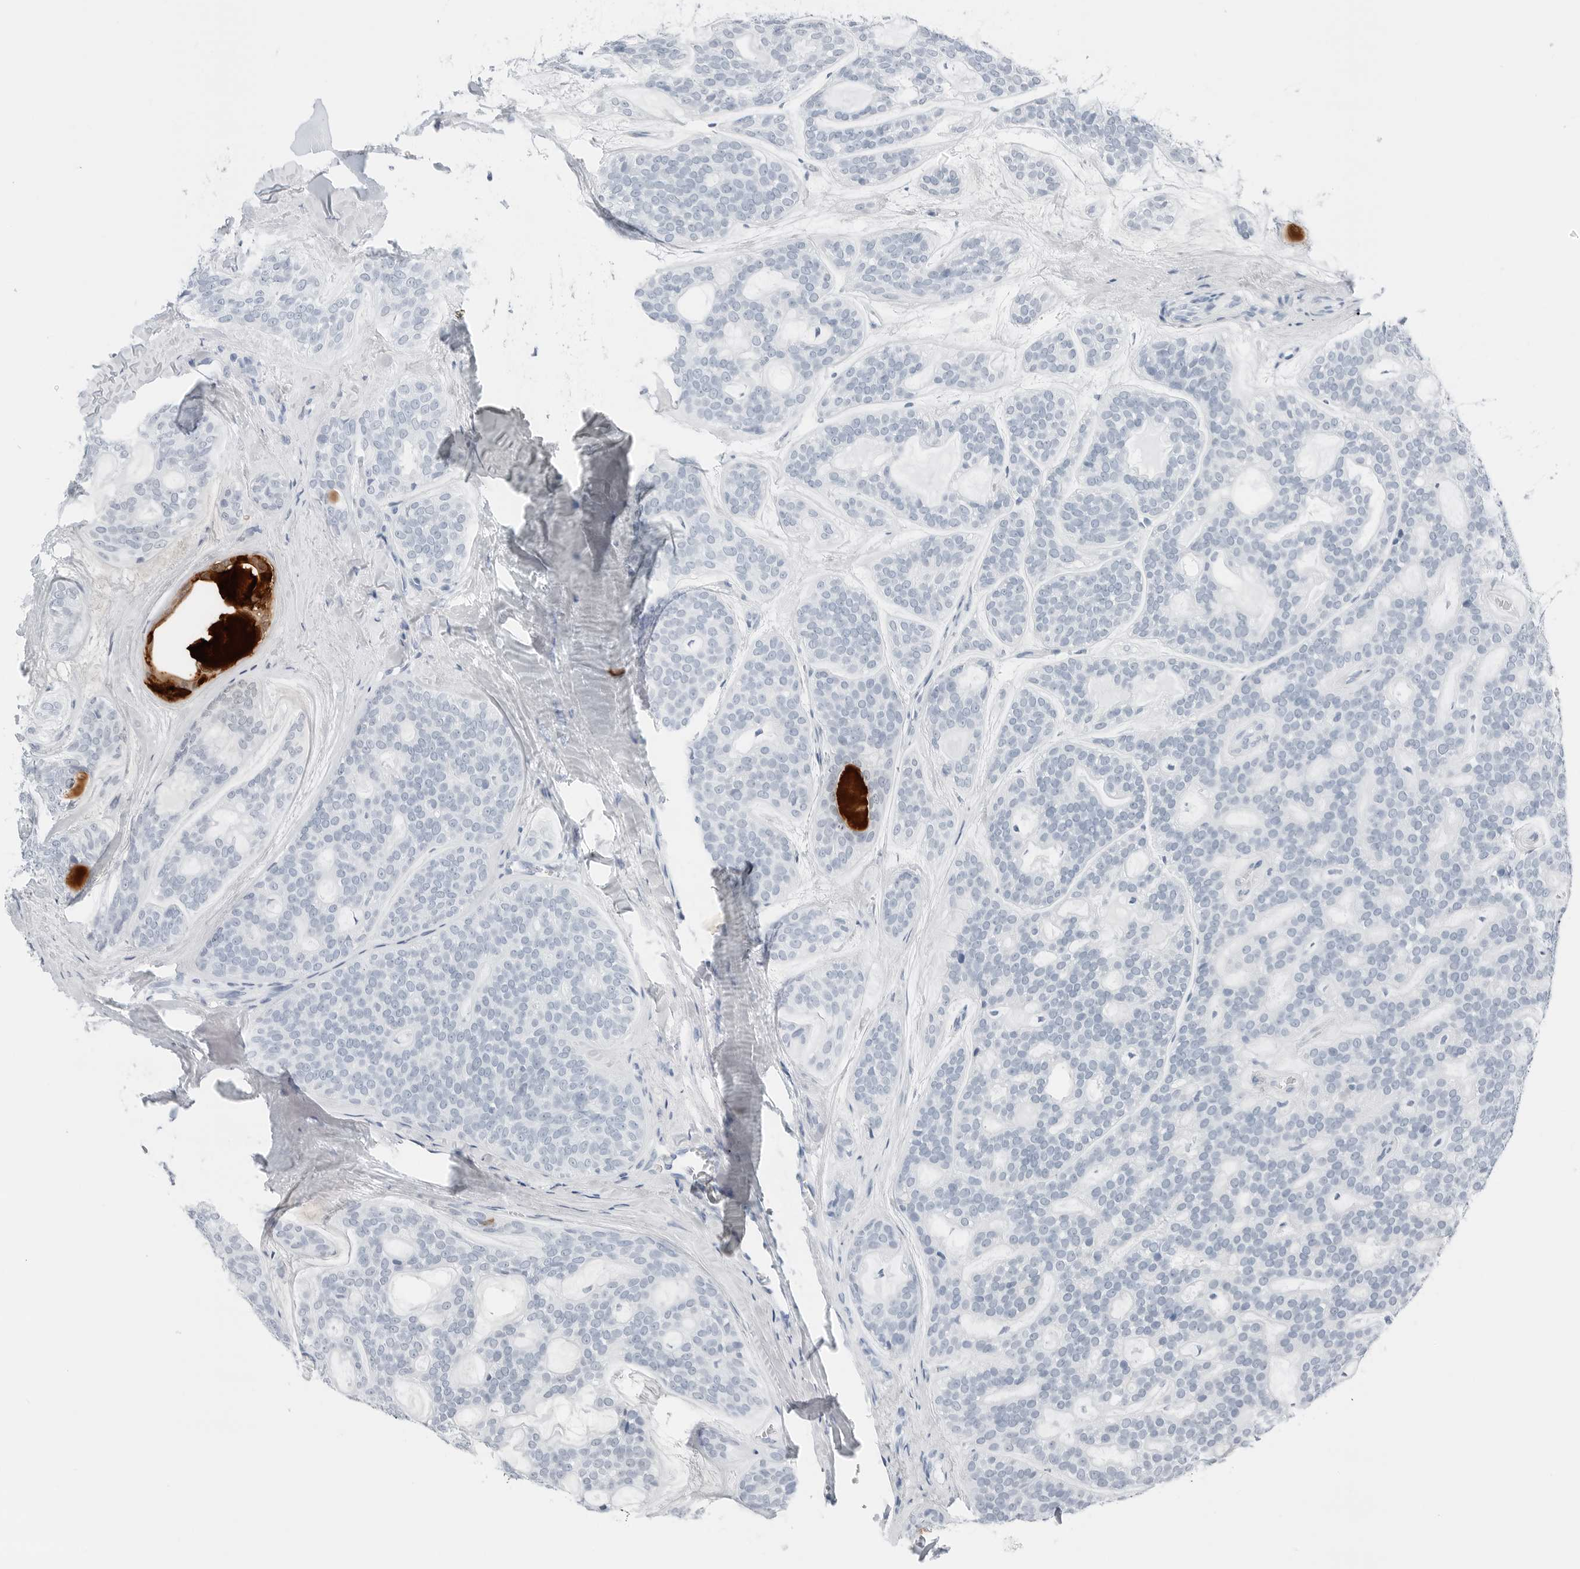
{"staining": {"intensity": "negative", "quantity": "none", "location": "none"}, "tissue": "head and neck cancer", "cell_type": "Tumor cells", "image_type": "cancer", "snomed": [{"axis": "morphology", "description": "Adenocarcinoma, NOS"}, {"axis": "topography", "description": "Head-Neck"}], "caption": "Immunohistochemistry photomicrograph of human head and neck adenocarcinoma stained for a protein (brown), which reveals no positivity in tumor cells.", "gene": "SLPI", "patient": {"sex": "male", "age": 66}}